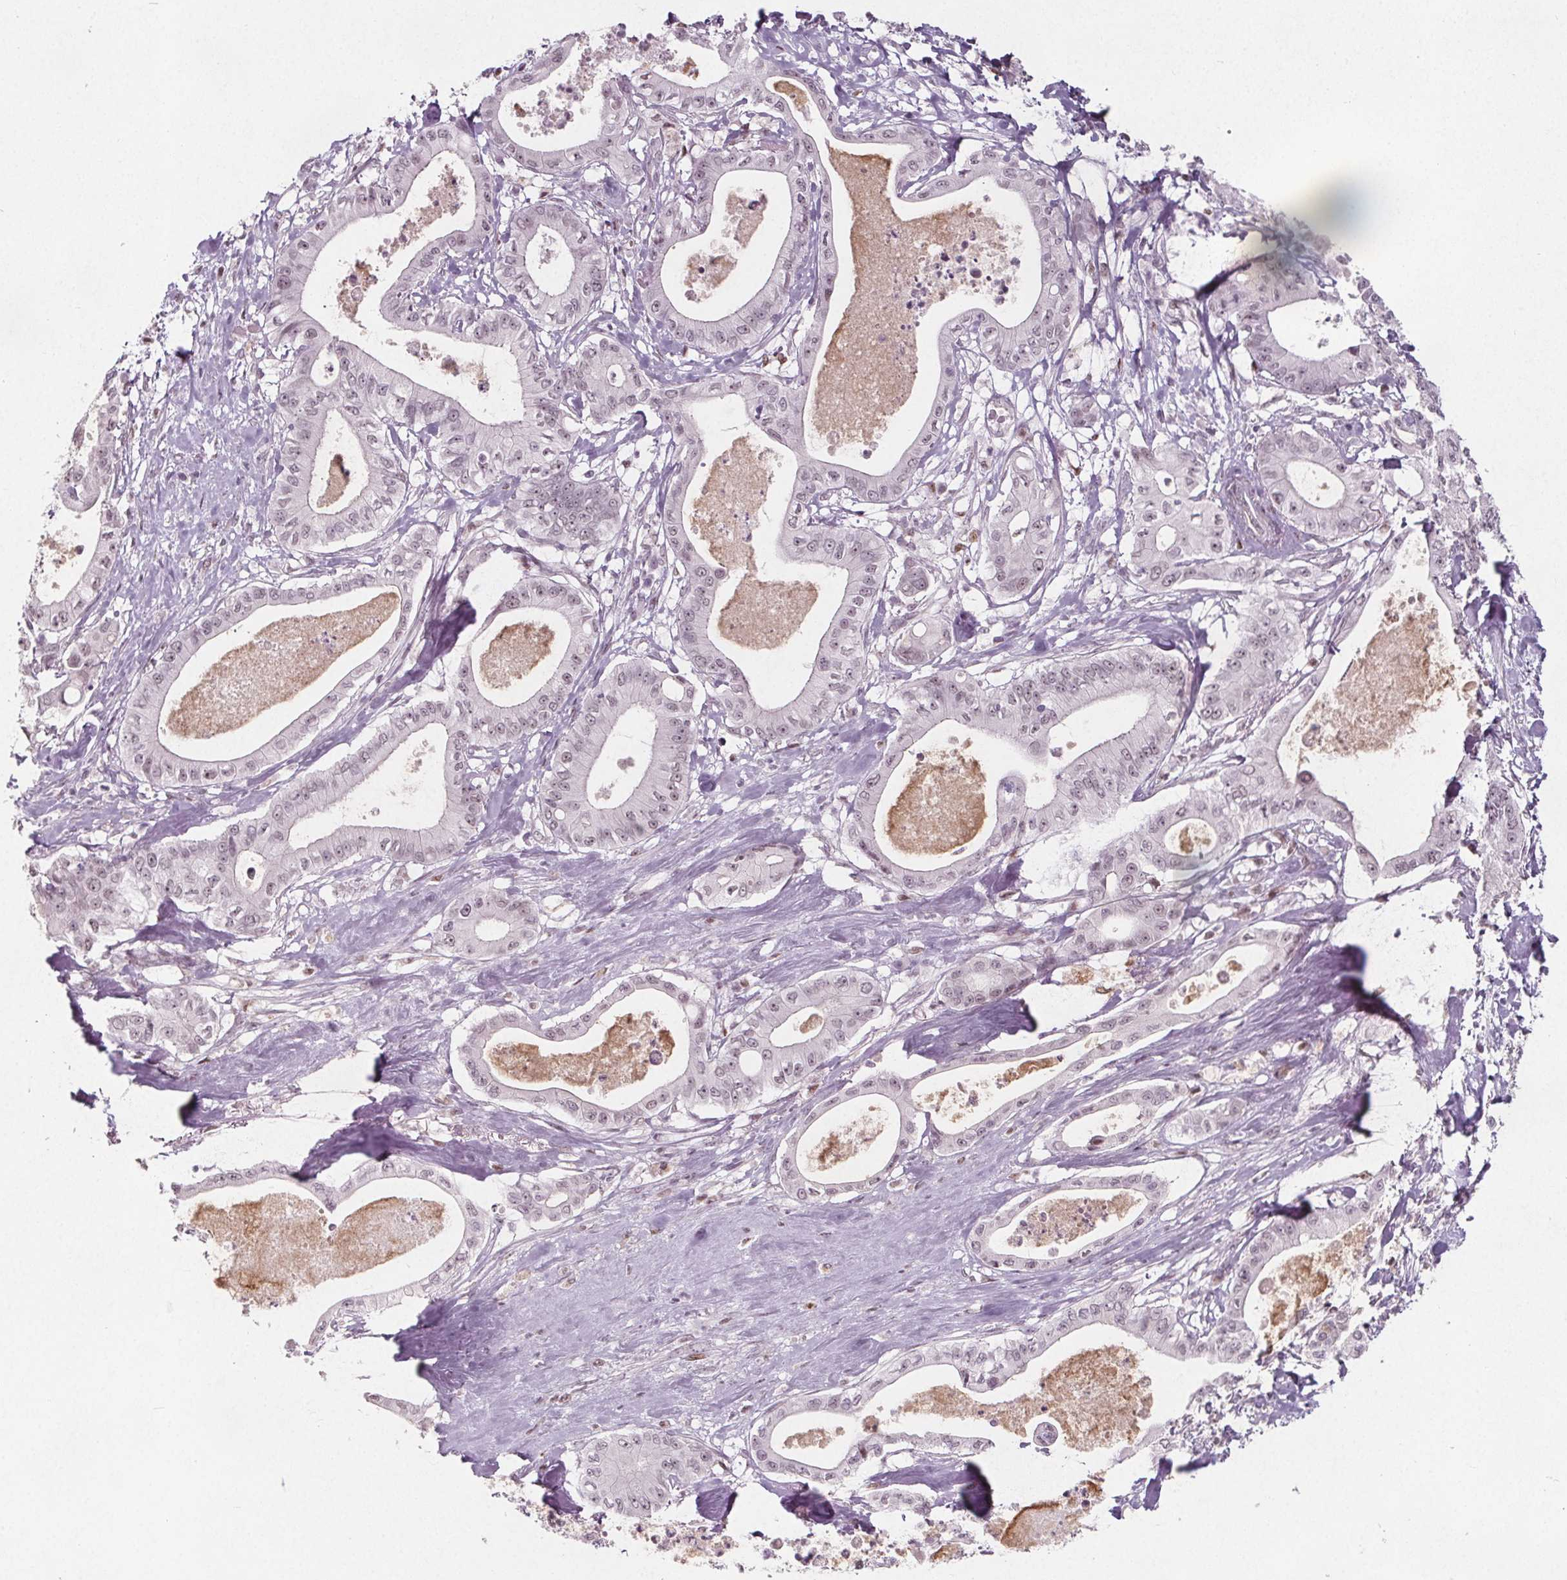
{"staining": {"intensity": "weak", "quantity": "25%-75%", "location": "nuclear"}, "tissue": "pancreatic cancer", "cell_type": "Tumor cells", "image_type": "cancer", "snomed": [{"axis": "morphology", "description": "Adenocarcinoma, NOS"}, {"axis": "topography", "description": "Pancreas"}], "caption": "Adenocarcinoma (pancreatic) stained for a protein demonstrates weak nuclear positivity in tumor cells.", "gene": "TAF6L", "patient": {"sex": "male", "age": 71}}